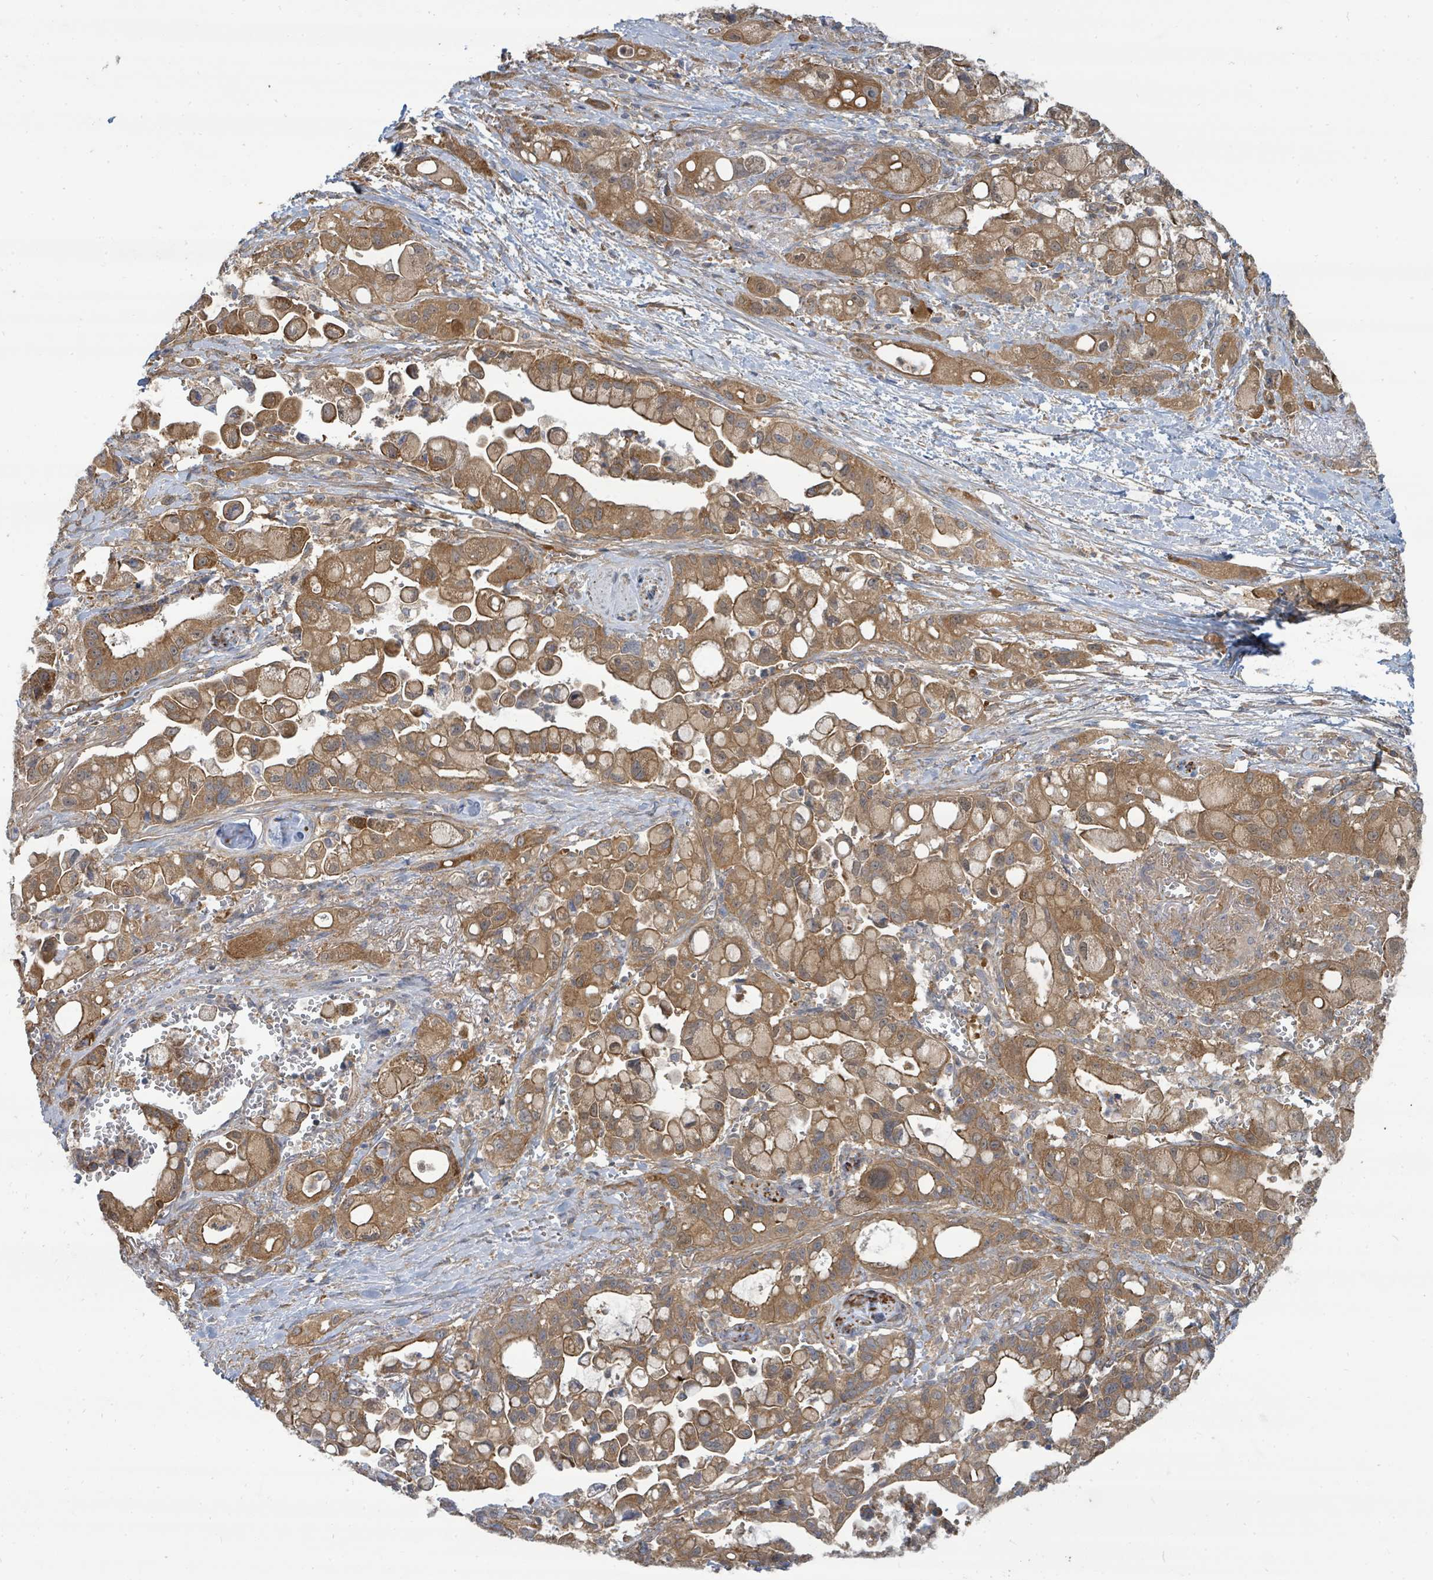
{"staining": {"intensity": "moderate", "quantity": ">75%", "location": "cytoplasmic/membranous"}, "tissue": "pancreatic cancer", "cell_type": "Tumor cells", "image_type": "cancer", "snomed": [{"axis": "morphology", "description": "Adenocarcinoma, NOS"}, {"axis": "topography", "description": "Pancreas"}], "caption": "Immunohistochemical staining of pancreatic adenocarcinoma displays medium levels of moderate cytoplasmic/membranous expression in about >75% of tumor cells.", "gene": "BOLA2B", "patient": {"sex": "male", "age": 68}}